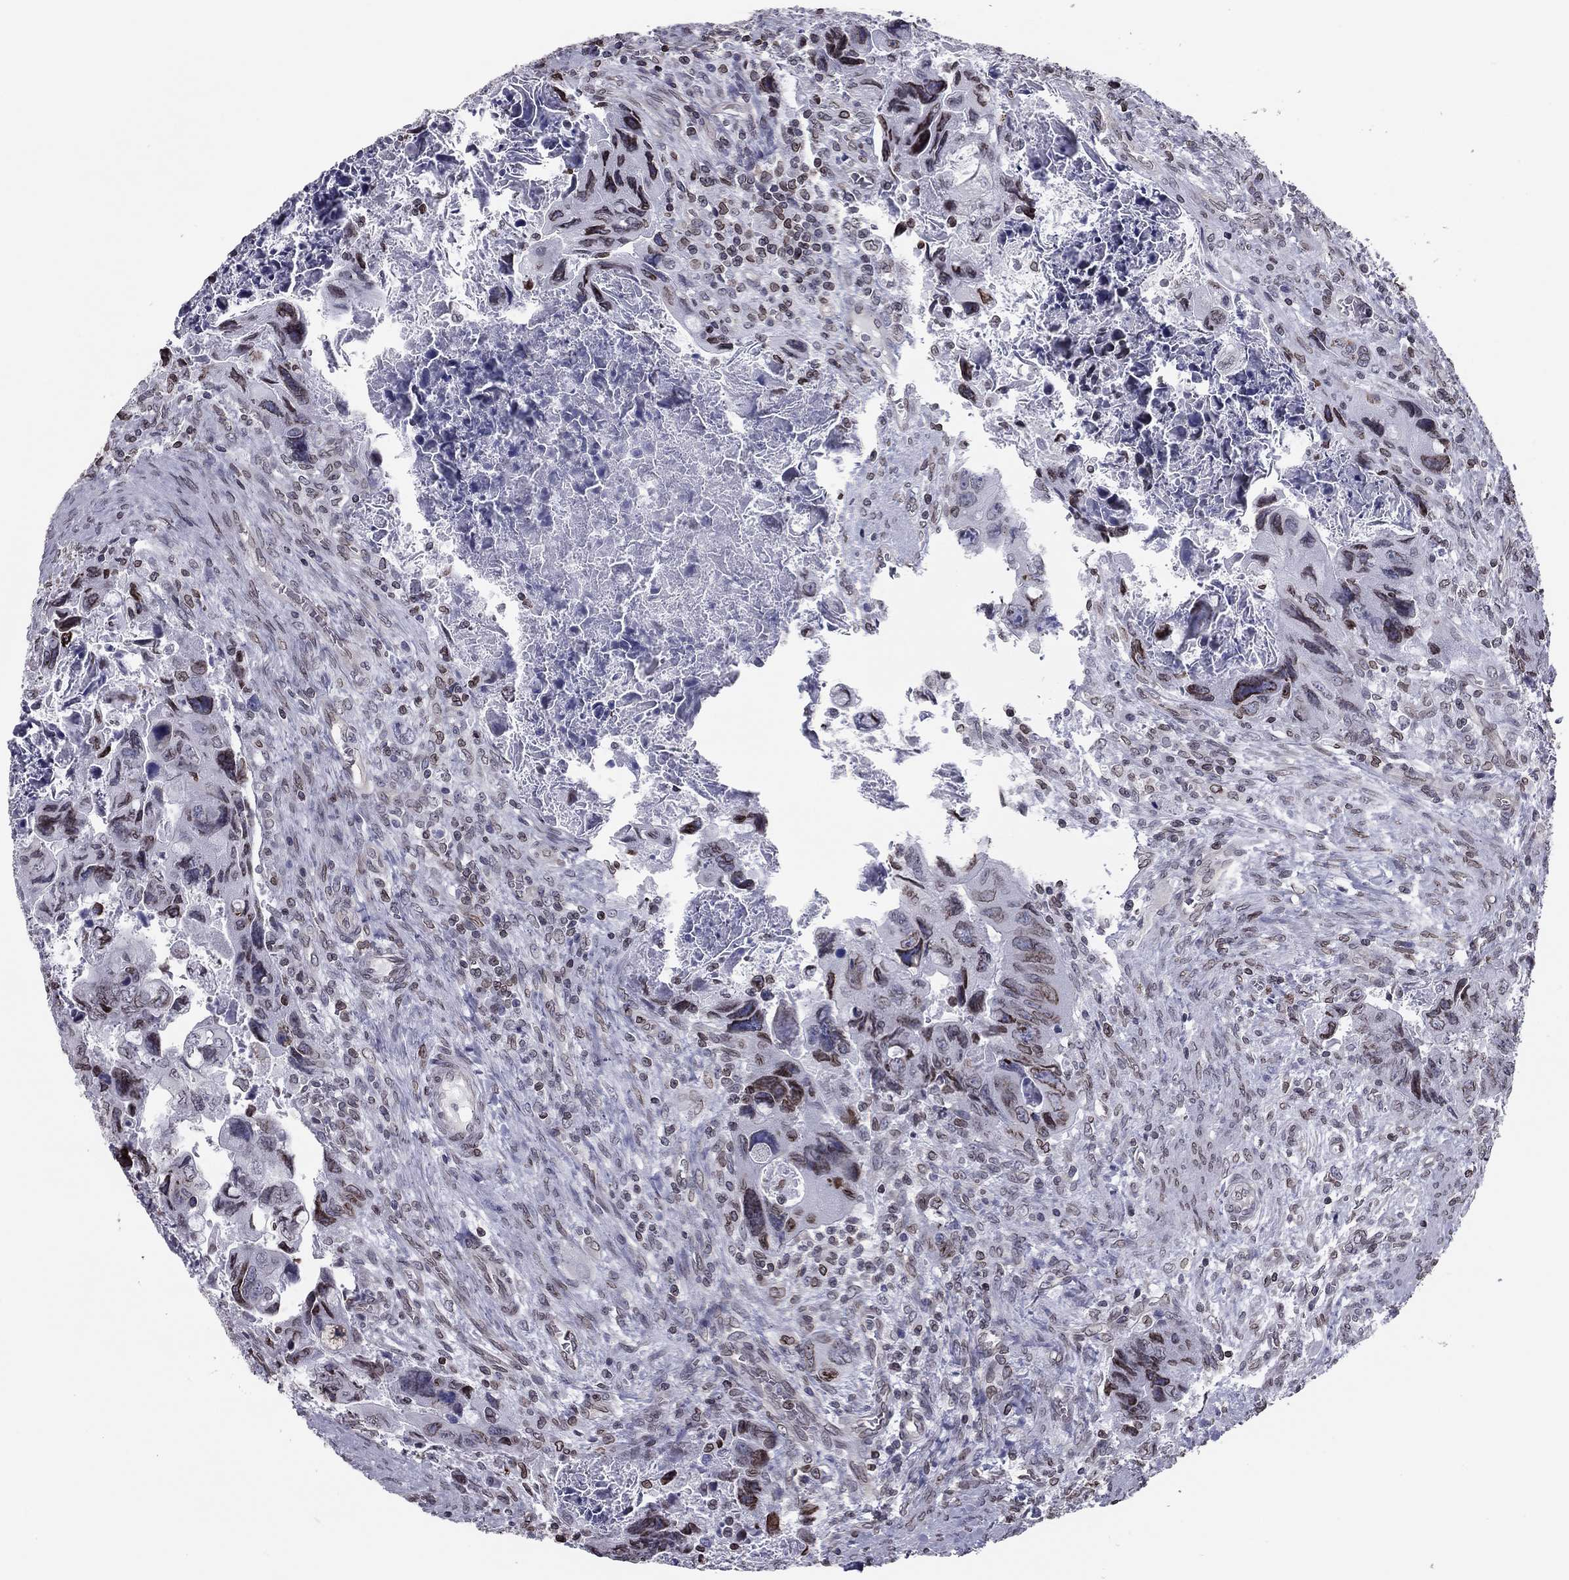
{"staining": {"intensity": "strong", "quantity": ">75%", "location": "cytoplasmic/membranous,nuclear"}, "tissue": "colorectal cancer", "cell_type": "Tumor cells", "image_type": "cancer", "snomed": [{"axis": "morphology", "description": "Adenocarcinoma, NOS"}, {"axis": "topography", "description": "Rectum"}], "caption": "Colorectal adenocarcinoma stained for a protein exhibits strong cytoplasmic/membranous and nuclear positivity in tumor cells.", "gene": "ESPL1", "patient": {"sex": "male", "age": 62}}